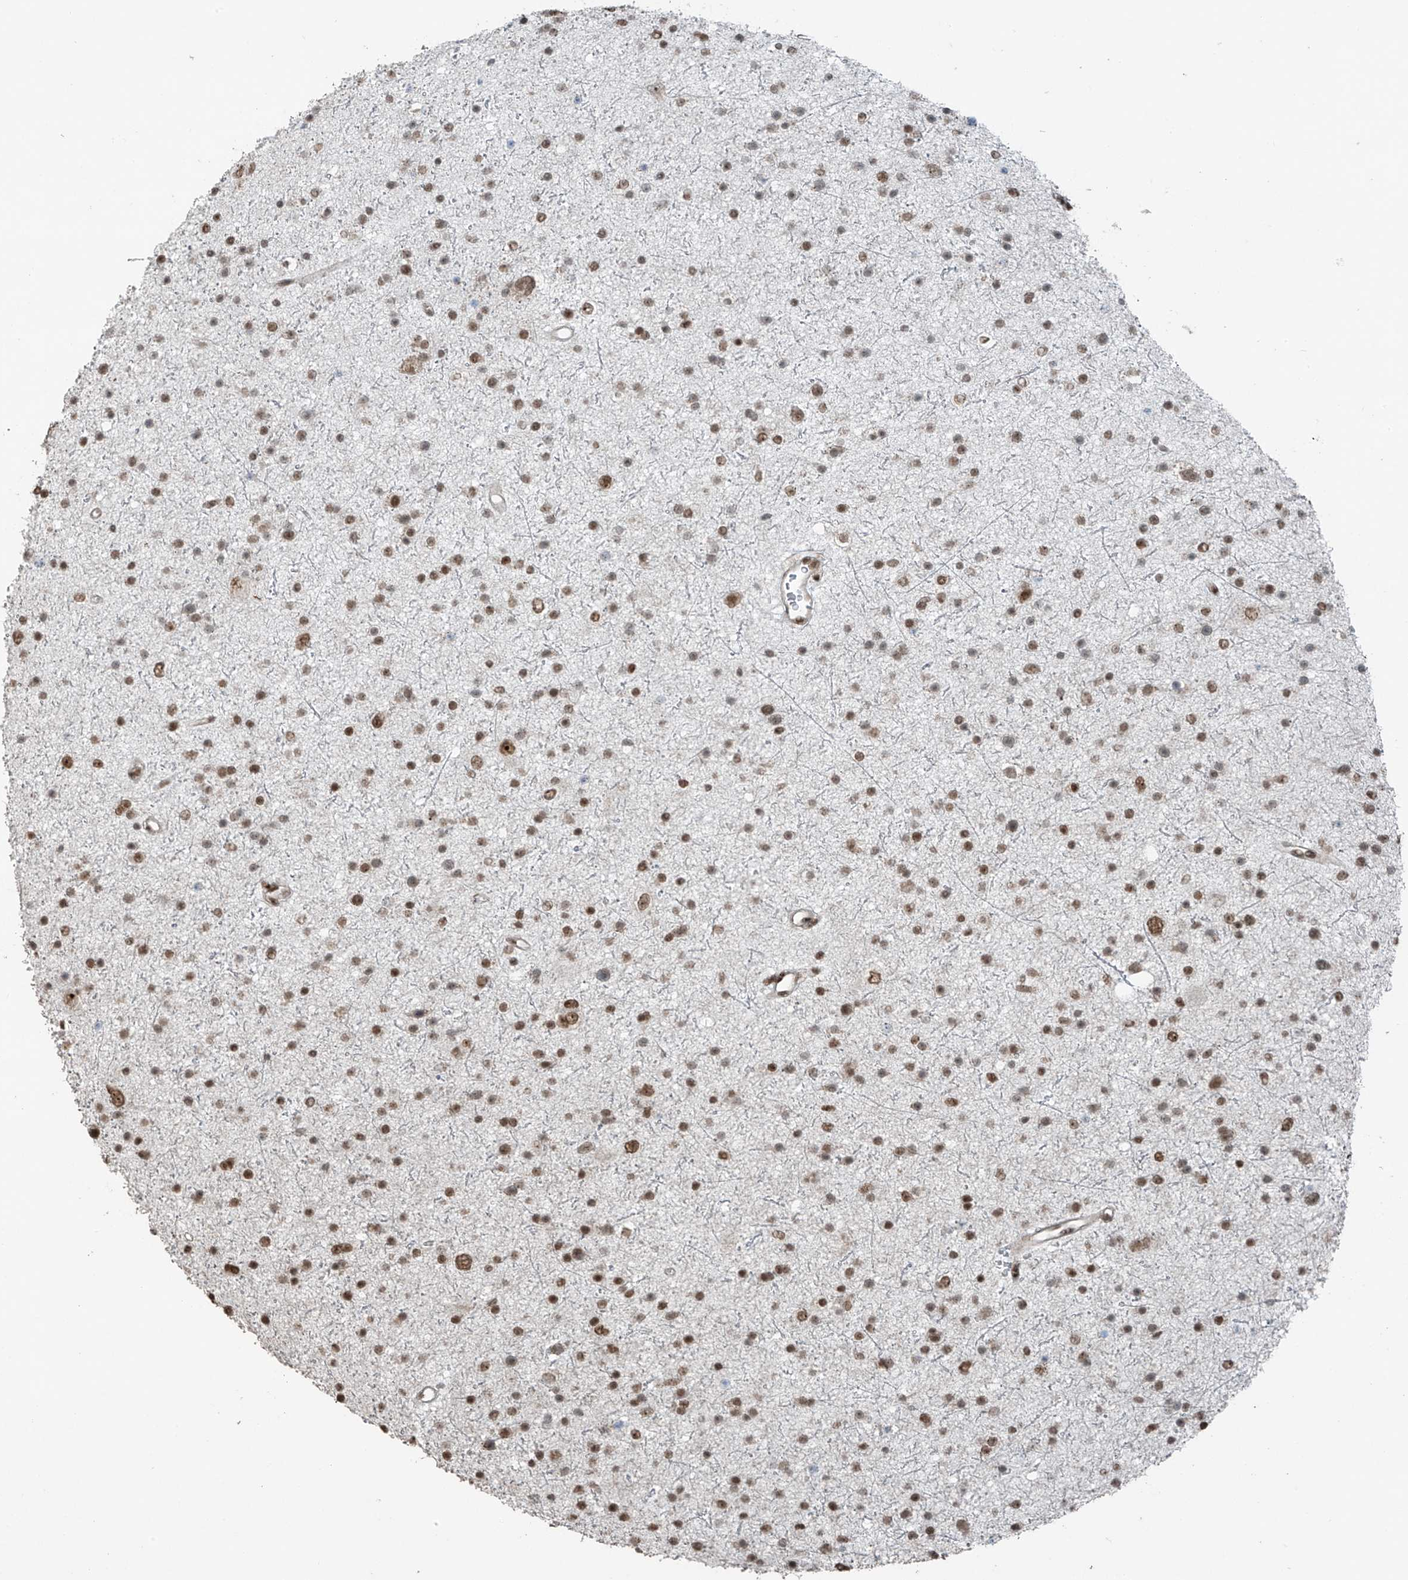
{"staining": {"intensity": "moderate", "quantity": ">75%", "location": "nuclear"}, "tissue": "glioma", "cell_type": "Tumor cells", "image_type": "cancer", "snomed": [{"axis": "morphology", "description": "Glioma, malignant, Low grade"}, {"axis": "topography", "description": "Brain"}], "caption": "Moderate nuclear positivity is appreciated in approximately >75% of tumor cells in glioma. The protein of interest is shown in brown color, while the nuclei are stained blue.", "gene": "PCNP", "patient": {"sex": "female", "age": 37}}